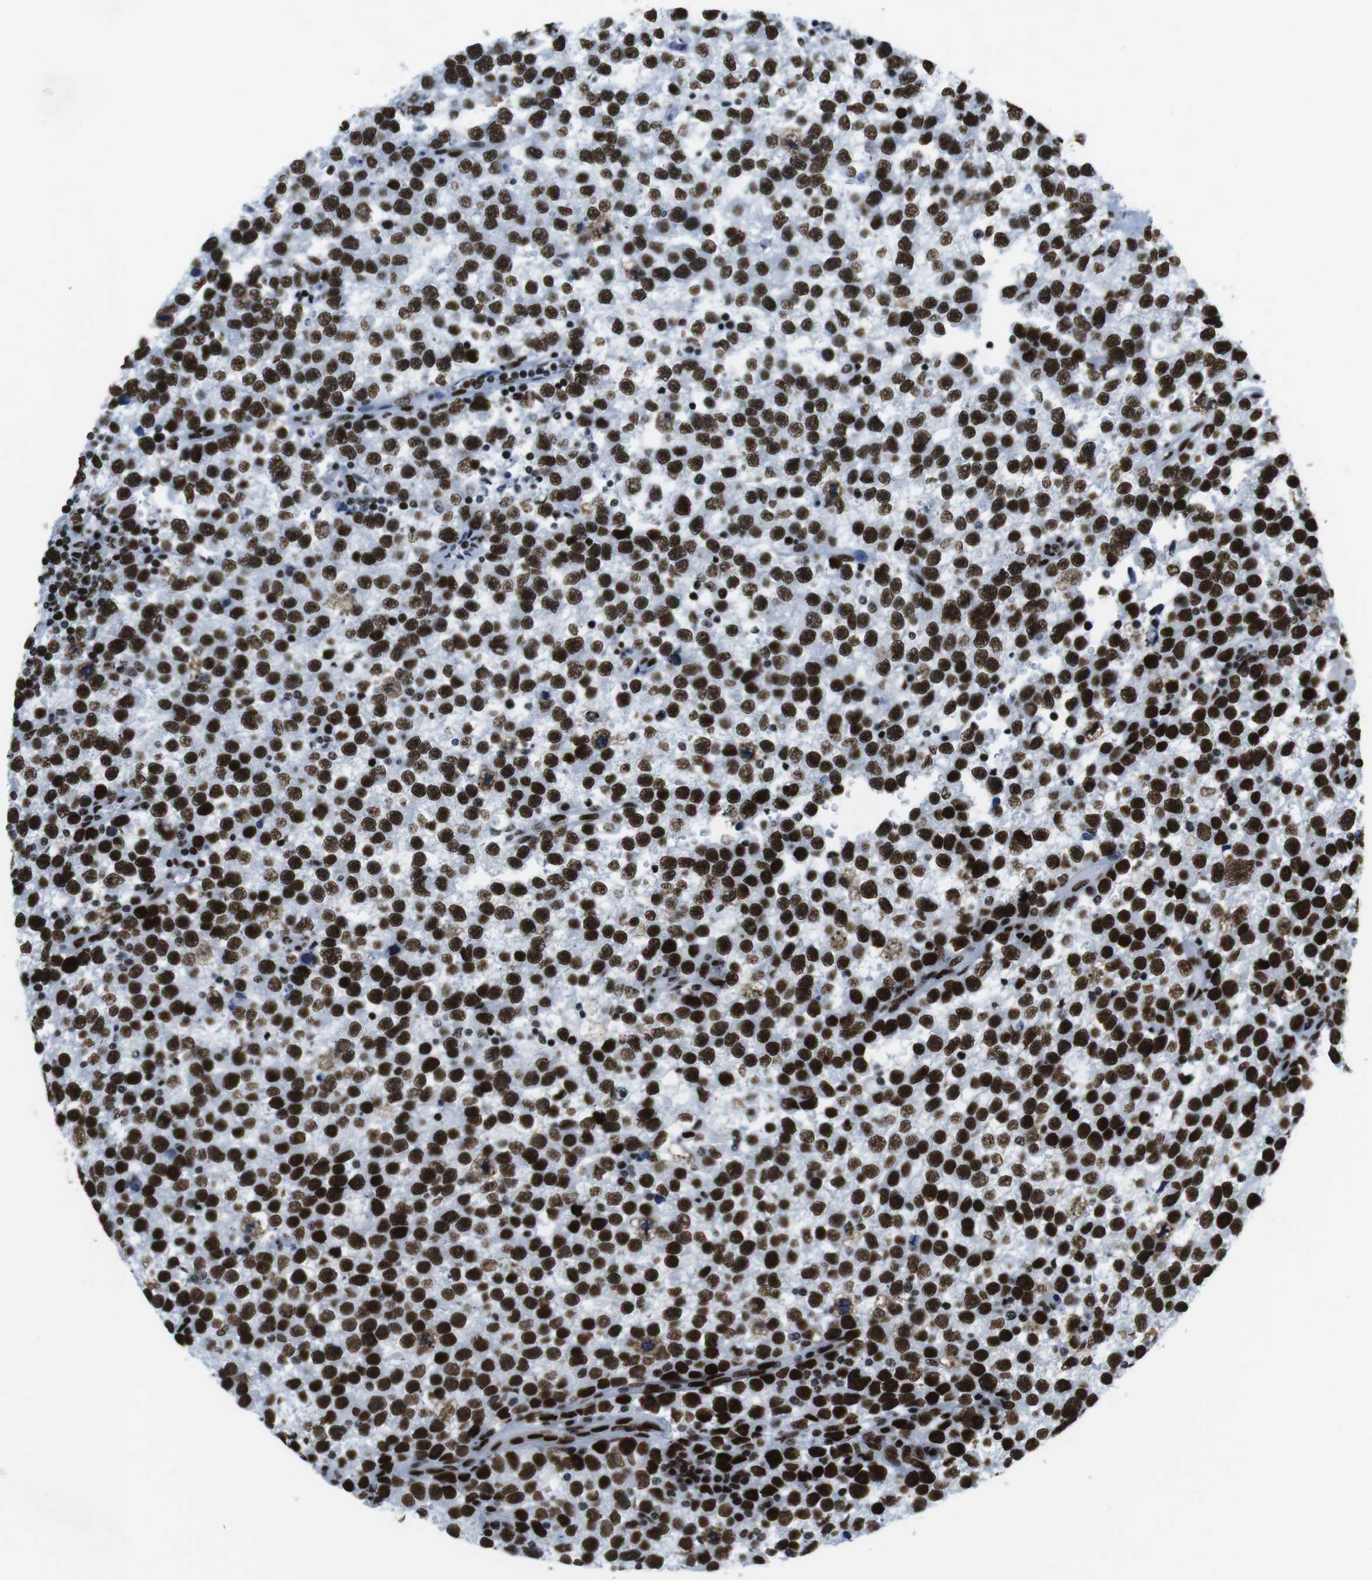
{"staining": {"intensity": "strong", "quantity": ">75%", "location": "nuclear"}, "tissue": "testis cancer", "cell_type": "Tumor cells", "image_type": "cancer", "snomed": [{"axis": "morphology", "description": "Seminoma, NOS"}, {"axis": "topography", "description": "Testis"}], "caption": "Seminoma (testis) tissue displays strong nuclear expression in approximately >75% of tumor cells, visualized by immunohistochemistry. (brown staining indicates protein expression, while blue staining denotes nuclei).", "gene": "CITED2", "patient": {"sex": "male", "age": 33}}